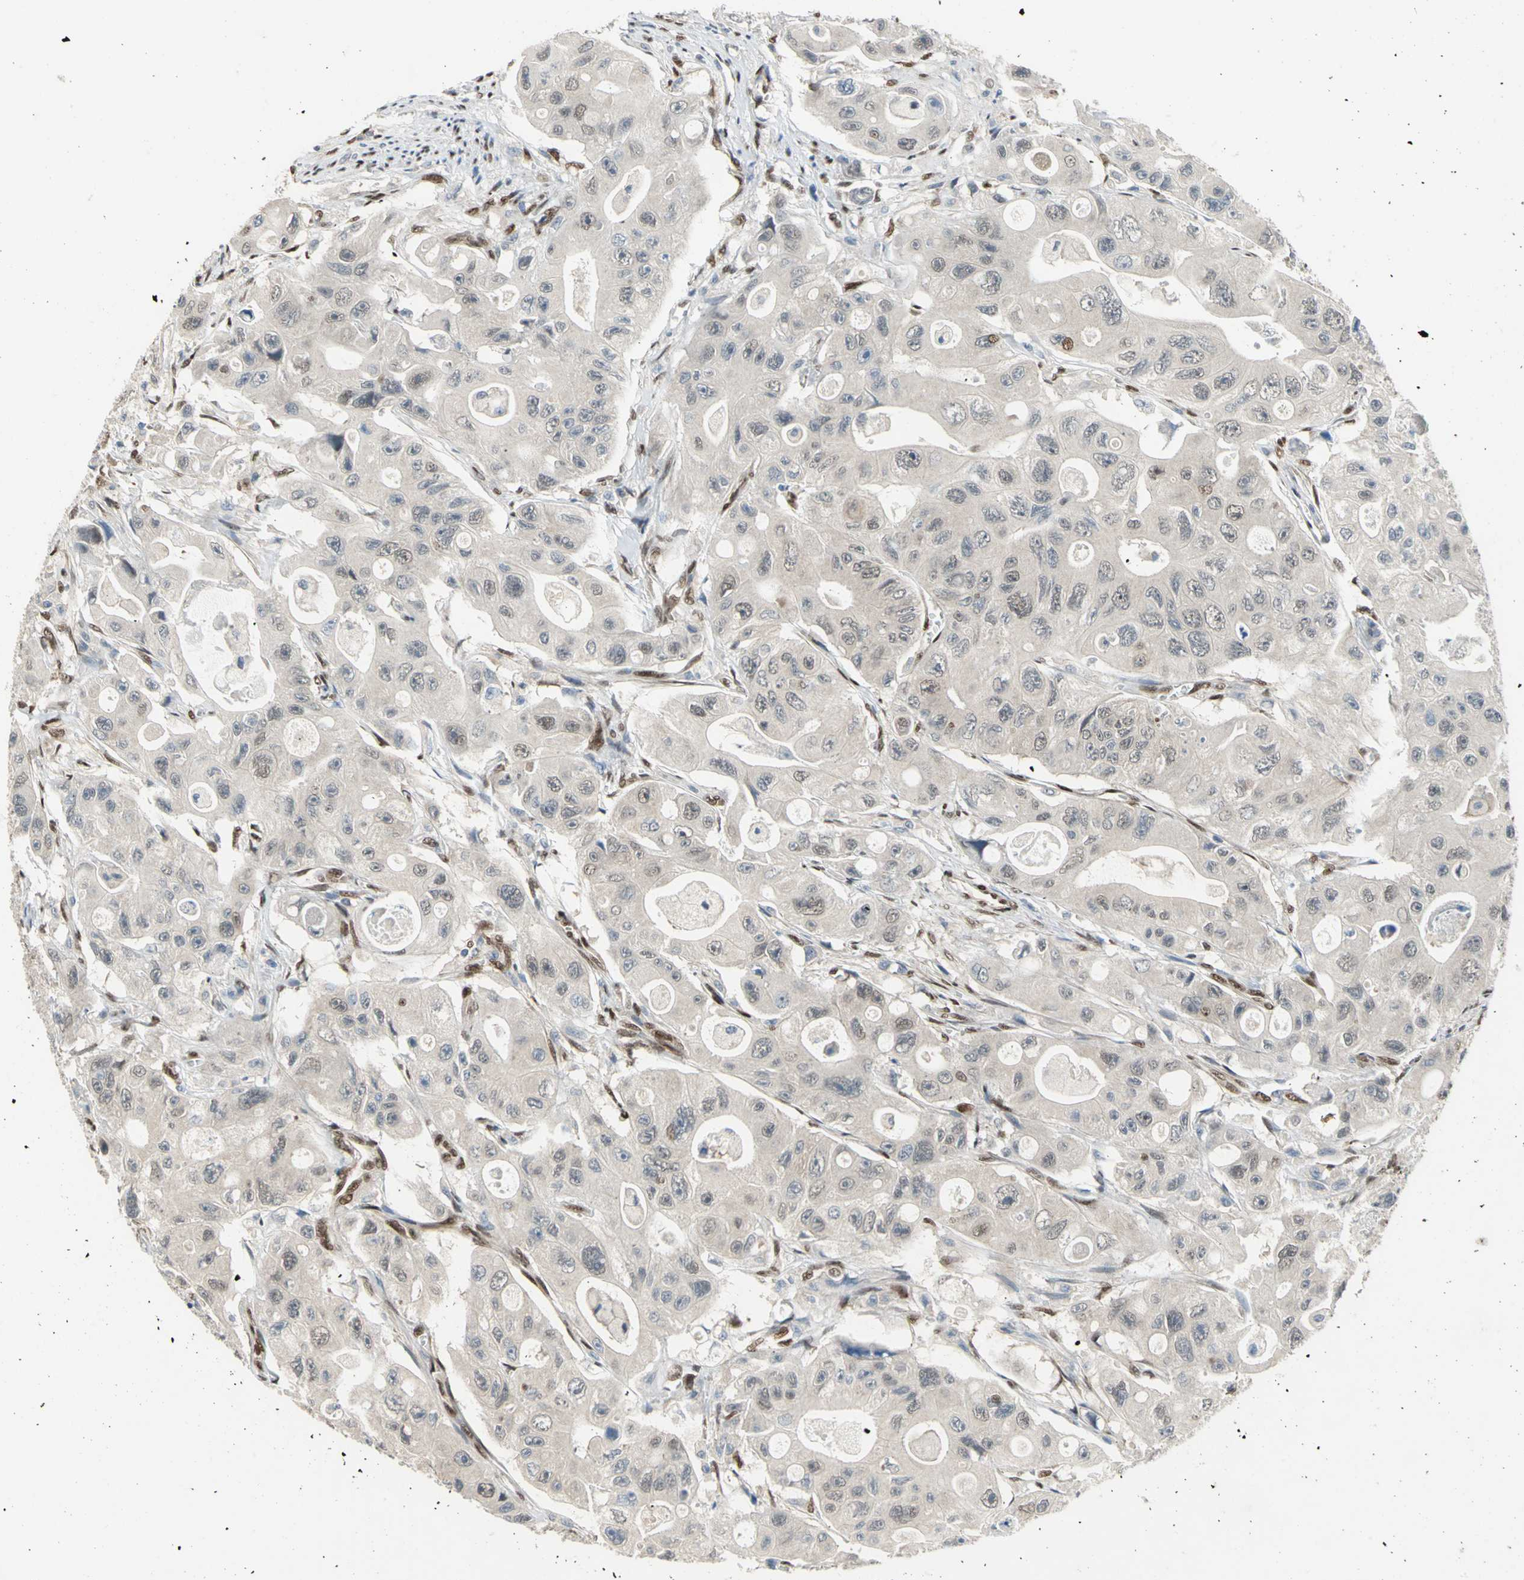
{"staining": {"intensity": "weak", "quantity": "<25%", "location": "cytoplasmic/membranous,nuclear"}, "tissue": "colorectal cancer", "cell_type": "Tumor cells", "image_type": "cancer", "snomed": [{"axis": "morphology", "description": "Adenocarcinoma, NOS"}, {"axis": "topography", "description": "Colon"}], "caption": "Colorectal cancer was stained to show a protein in brown. There is no significant positivity in tumor cells. (Brightfield microscopy of DAB IHC at high magnification).", "gene": "RBFOX2", "patient": {"sex": "female", "age": 46}}